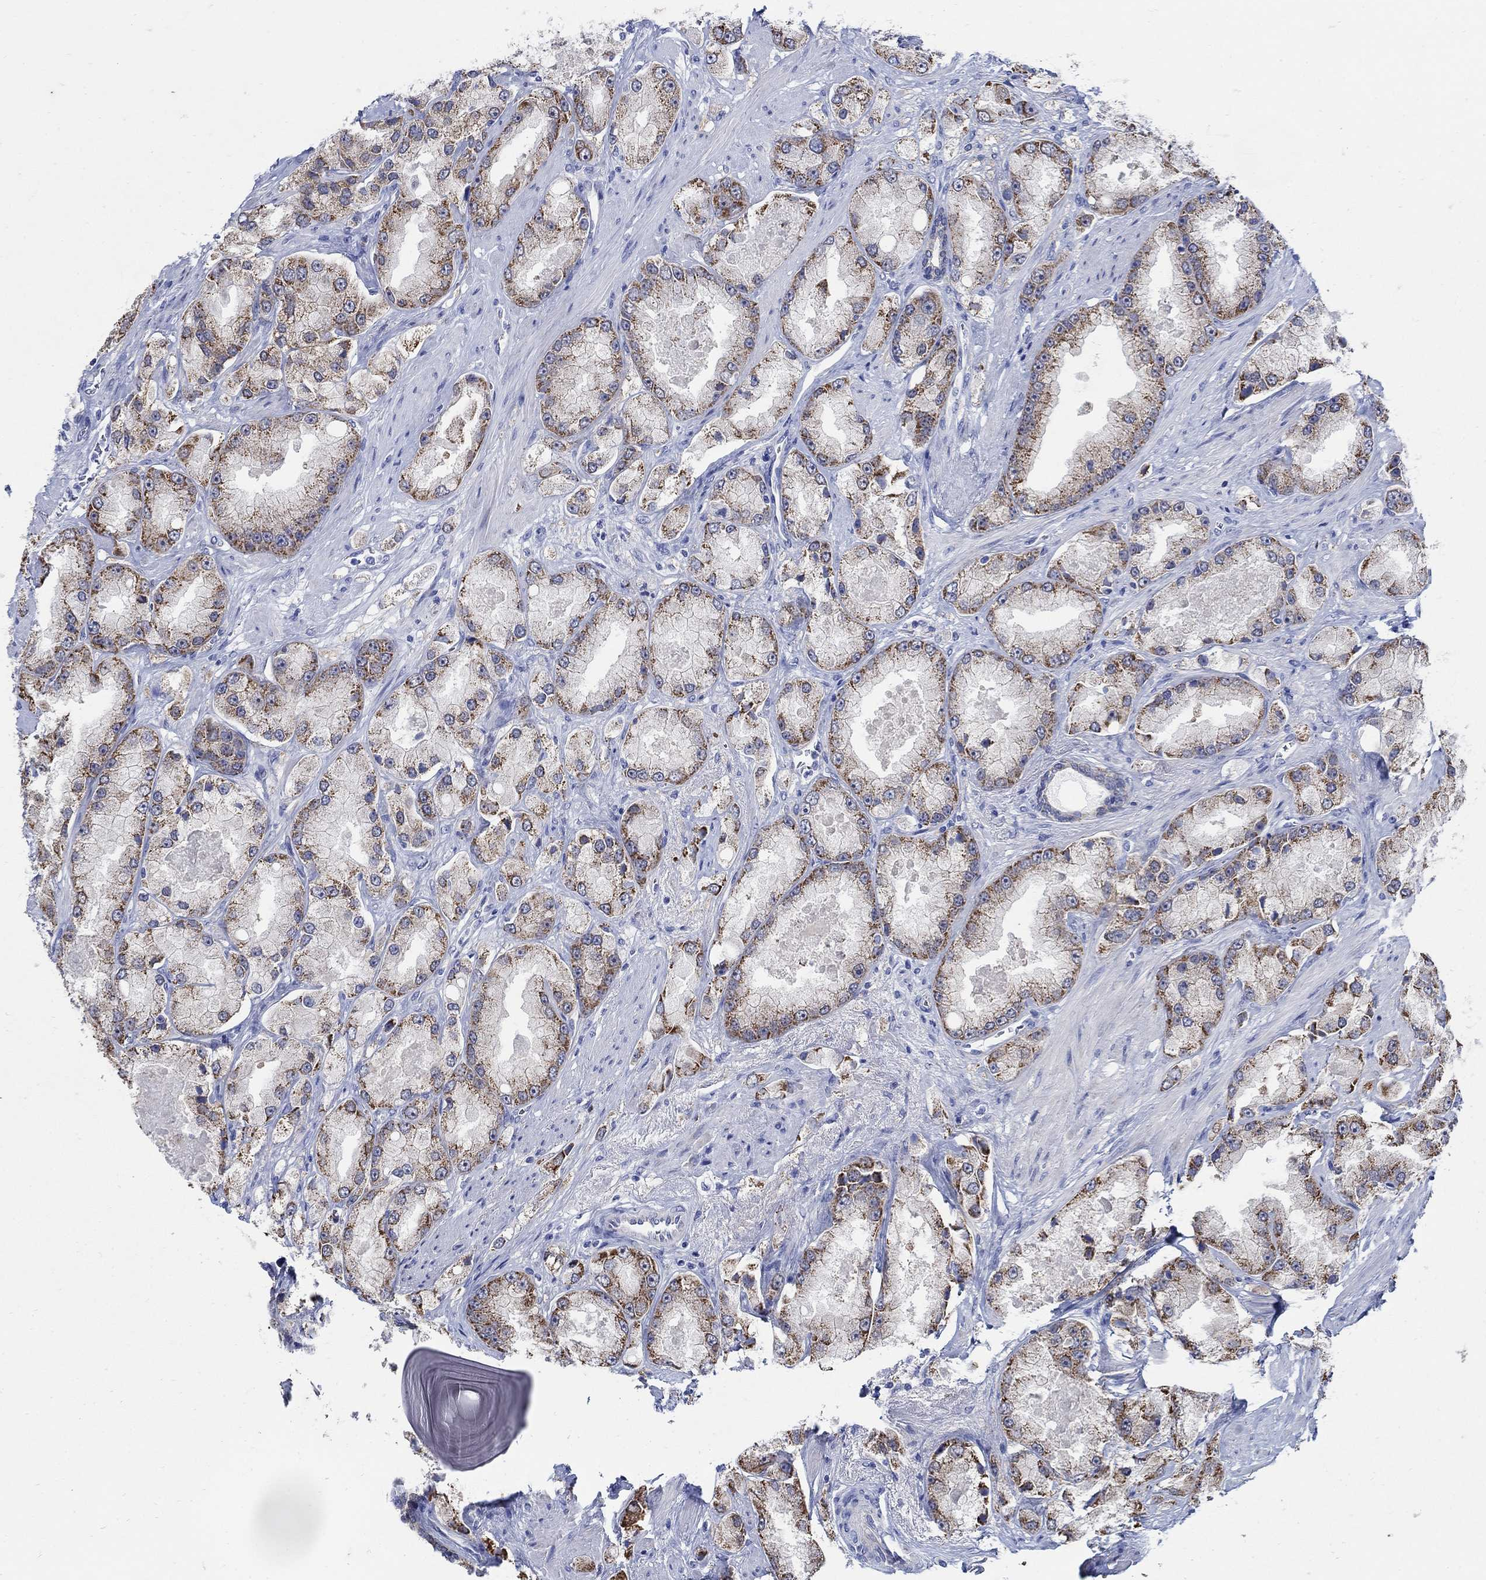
{"staining": {"intensity": "strong", "quantity": "25%-75%", "location": "cytoplasmic/membranous"}, "tissue": "prostate cancer", "cell_type": "Tumor cells", "image_type": "cancer", "snomed": [{"axis": "morphology", "description": "Adenocarcinoma, NOS"}, {"axis": "topography", "description": "Prostate and seminal vesicle, NOS"}, {"axis": "topography", "description": "Prostate"}], "caption": "This is a micrograph of IHC staining of adenocarcinoma (prostate), which shows strong expression in the cytoplasmic/membranous of tumor cells.", "gene": "ZDHHC14", "patient": {"sex": "male", "age": 64}}